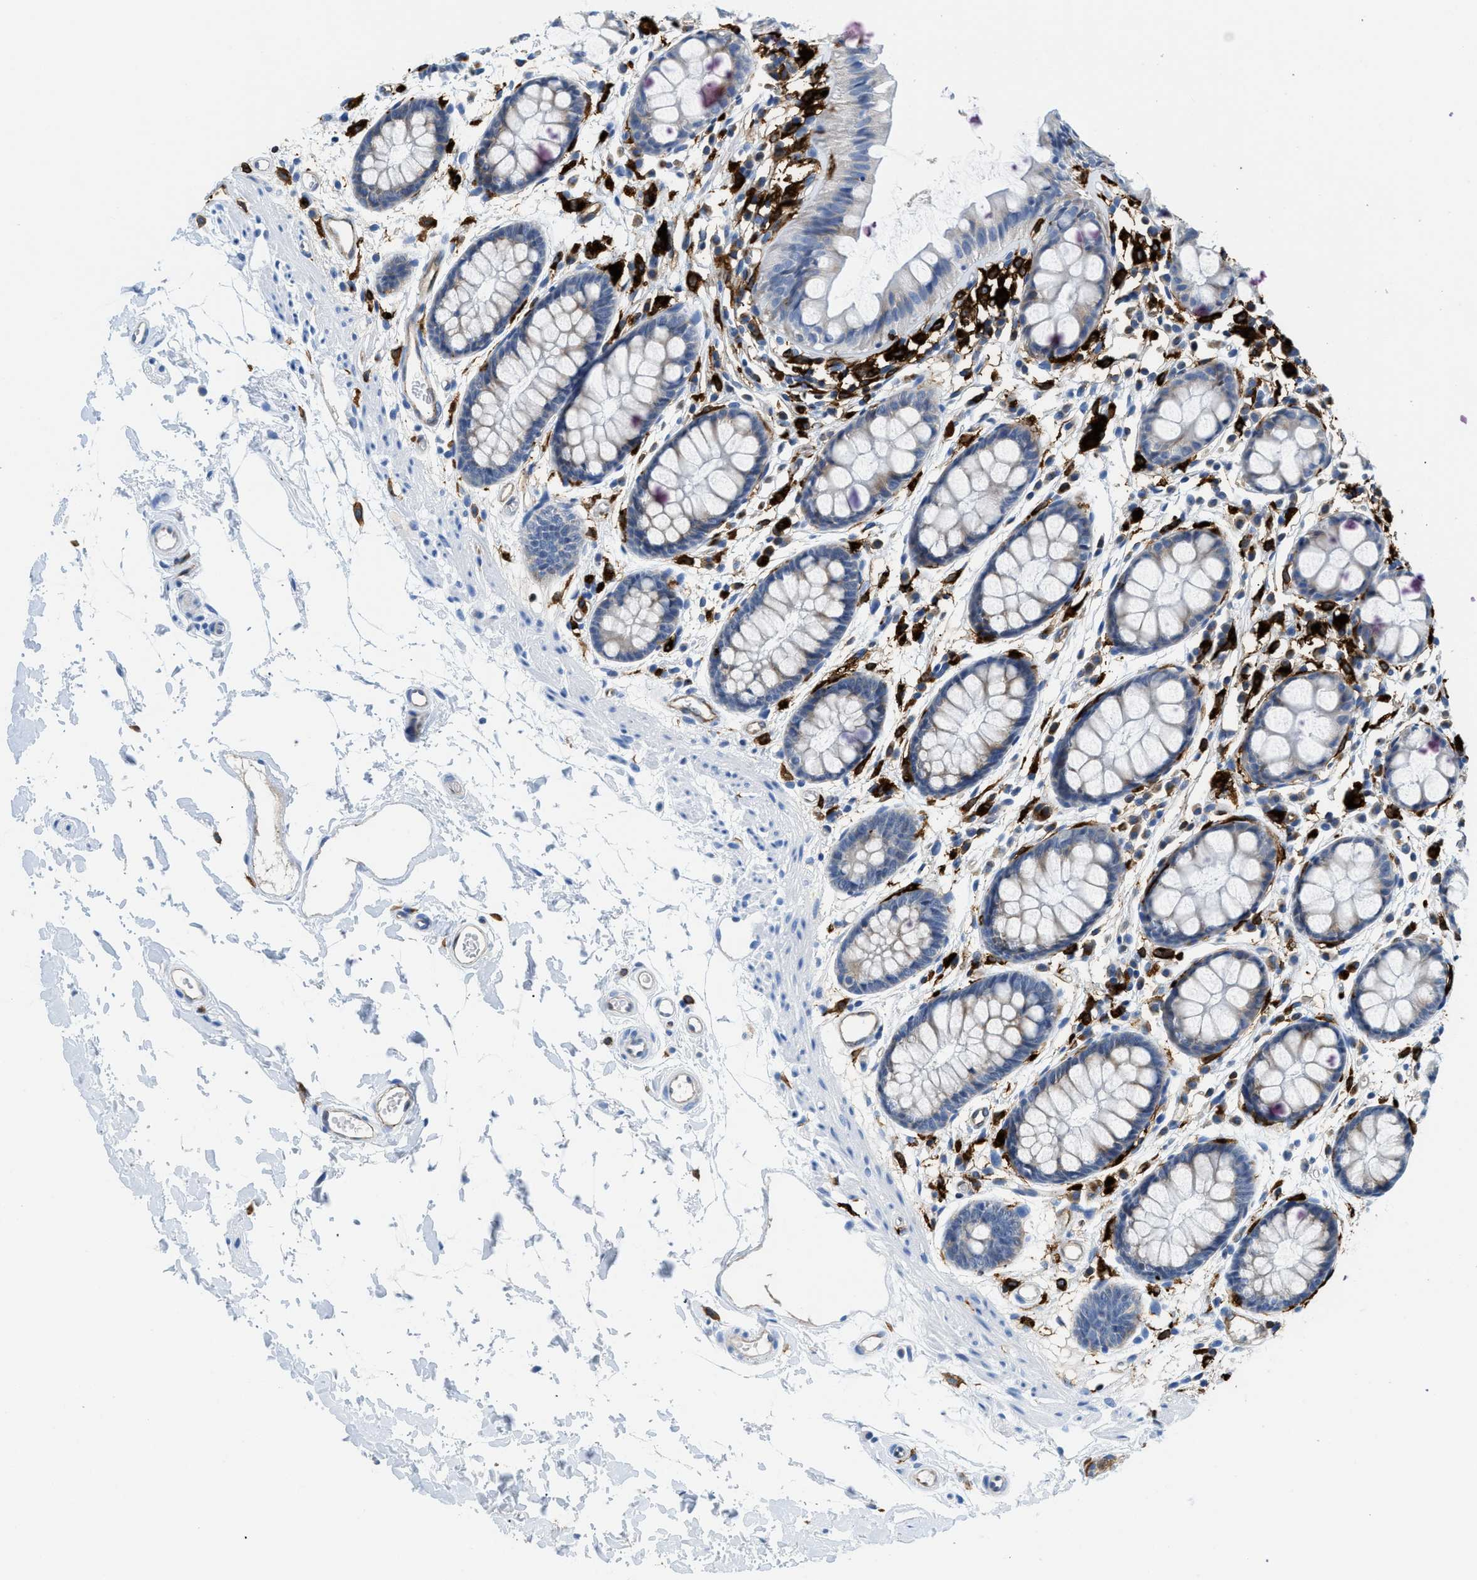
{"staining": {"intensity": "negative", "quantity": "none", "location": "none"}, "tissue": "rectum", "cell_type": "Glandular cells", "image_type": "normal", "snomed": [{"axis": "morphology", "description": "Normal tissue, NOS"}, {"axis": "topography", "description": "Rectum"}], "caption": "The immunohistochemistry (IHC) micrograph has no significant expression in glandular cells of rectum. The staining is performed using DAB brown chromogen with nuclei counter-stained in using hematoxylin.", "gene": "CD226", "patient": {"sex": "female", "age": 66}}